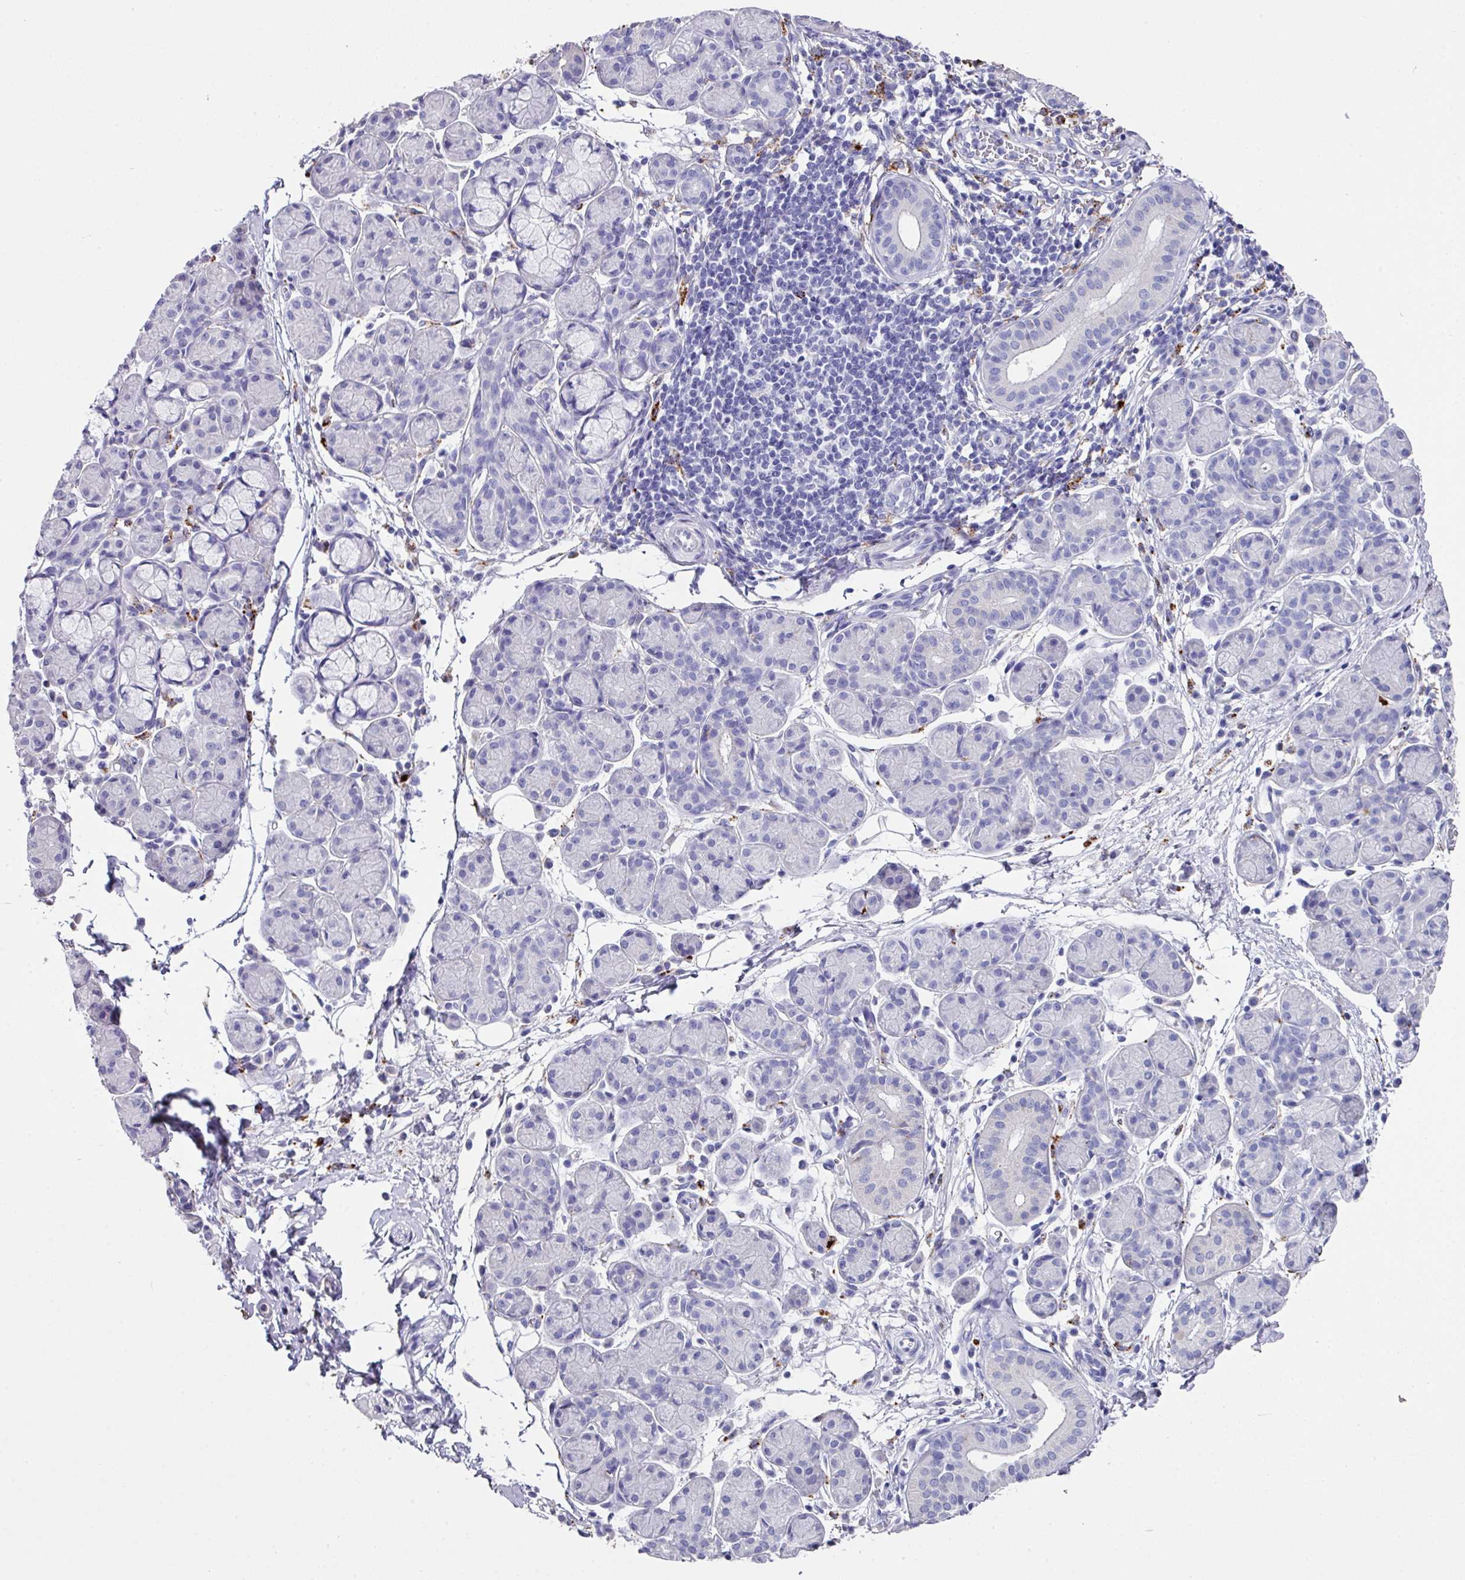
{"staining": {"intensity": "negative", "quantity": "none", "location": "none"}, "tissue": "salivary gland", "cell_type": "Glandular cells", "image_type": "normal", "snomed": [{"axis": "morphology", "description": "Normal tissue, NOS"}, {"axis": "morphology", "description": "Inflammation, NOS"}, {"axis": "topography", "description": "Lymph node"}, {"axis": "topography", "description": "Salivary gland"}], "caption": "High magnification brightfield microscopy of unremarkable salivary gland stained with DAB (brown) and counterstained with hematoxylin (blue): glandular cells show no significant positivity.", "gene": "CPVL", "patient": {"sex": "male", "age": 3}}